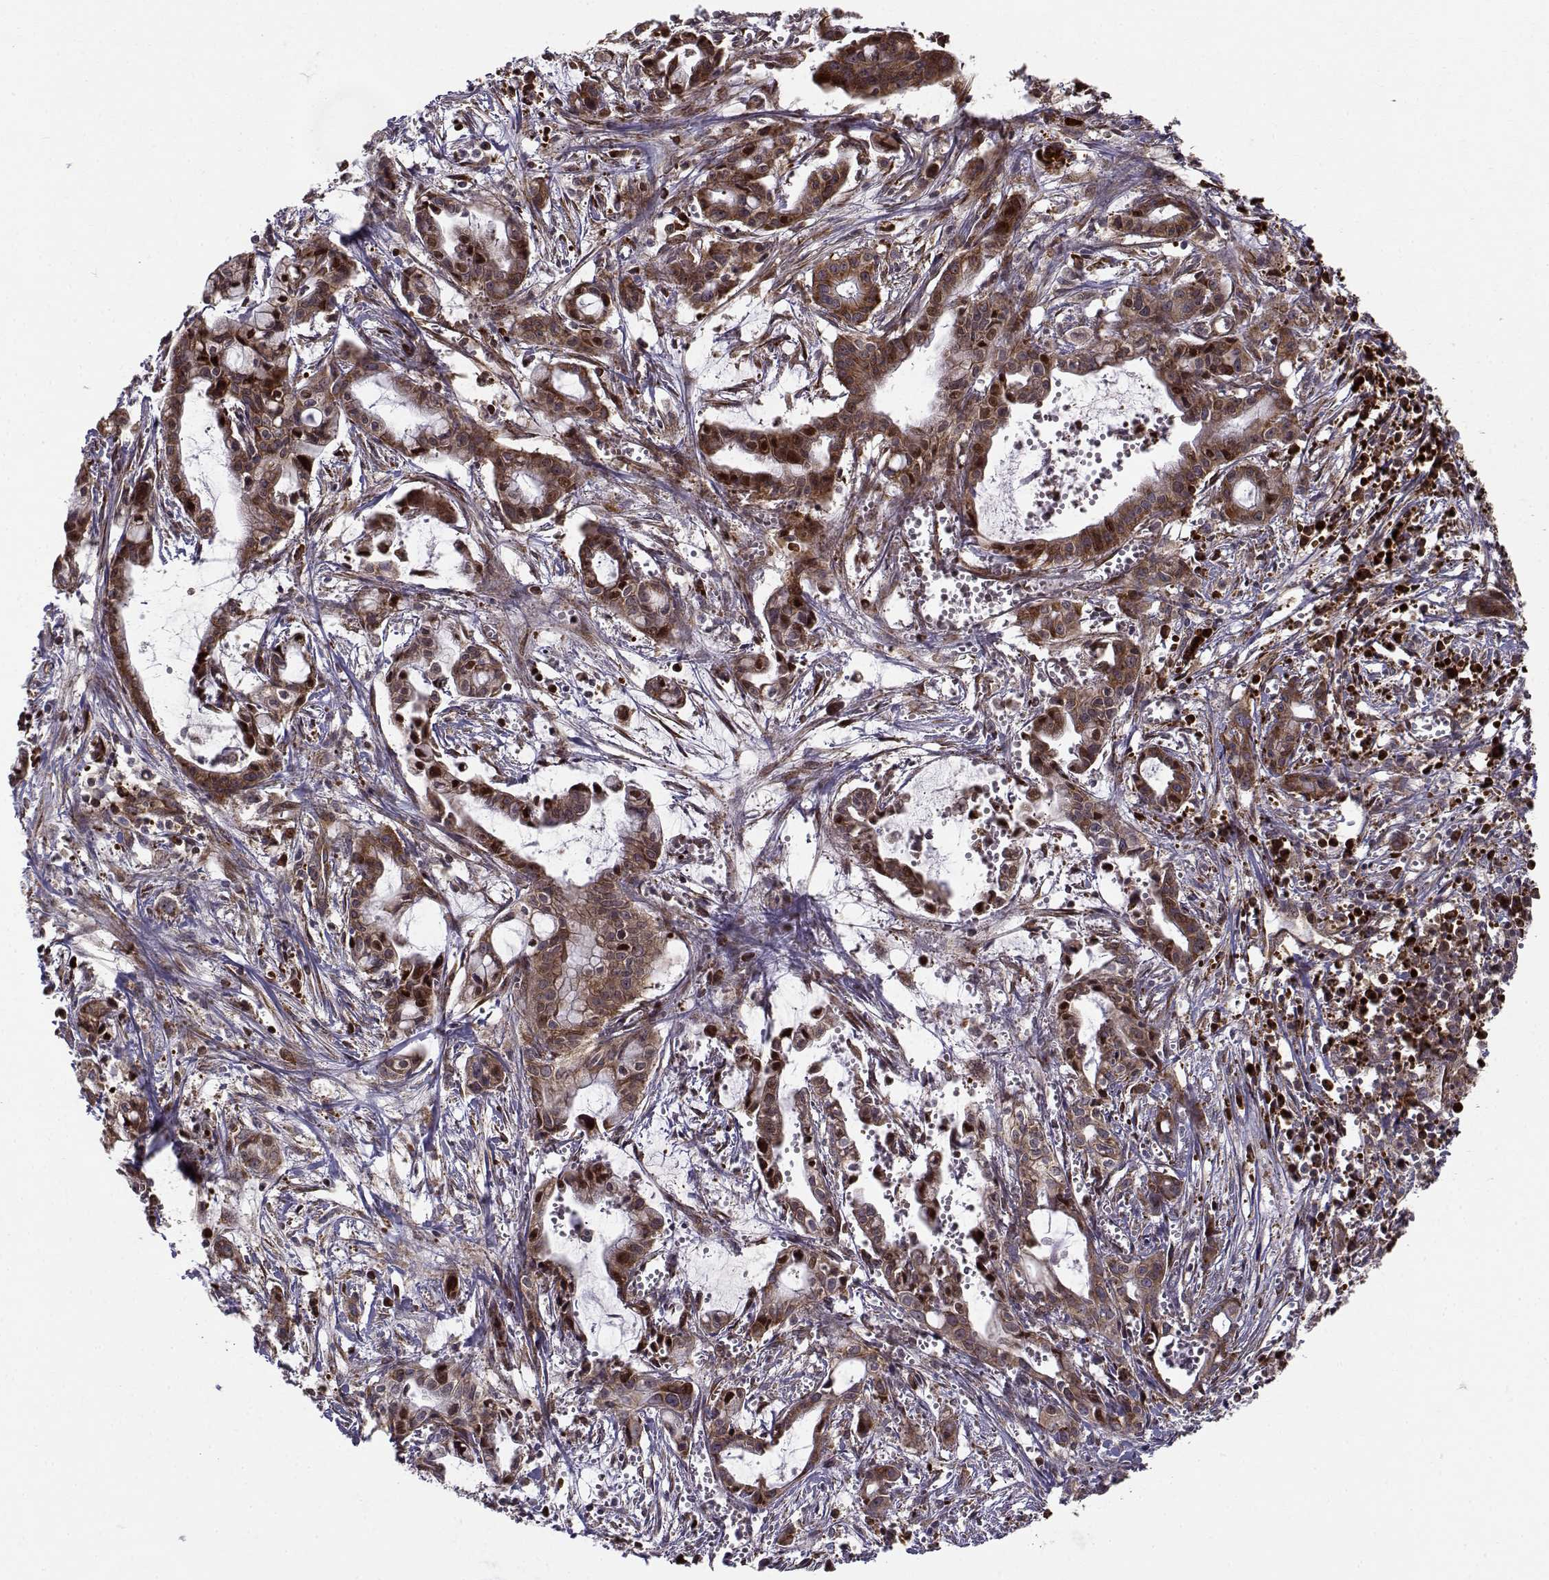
{"staining": {"intensity": "strong", "quantity": ">75%", "location": "cytoplasmic/membranous"}, "tissue": "pancreatic cancer", "cell_type": "Tumor cells", "image_type": "cancer", "snomed": [{"axis": "morphology", "description": "Adenocarcinoma, NOS"}, {"axis": "topography", "description": "Pancreas"}], "caption": "A brown stain labels strong cytoplasmic/membranous staining of a protein in human pancreatic cancer tumor cells. (DAB (3,3'-diaminobenzidine) IHC, brown staining for protein, blue staining for nuclei).", "gene": "RPL31", "patient": {"sex": "male", "age": 48}}